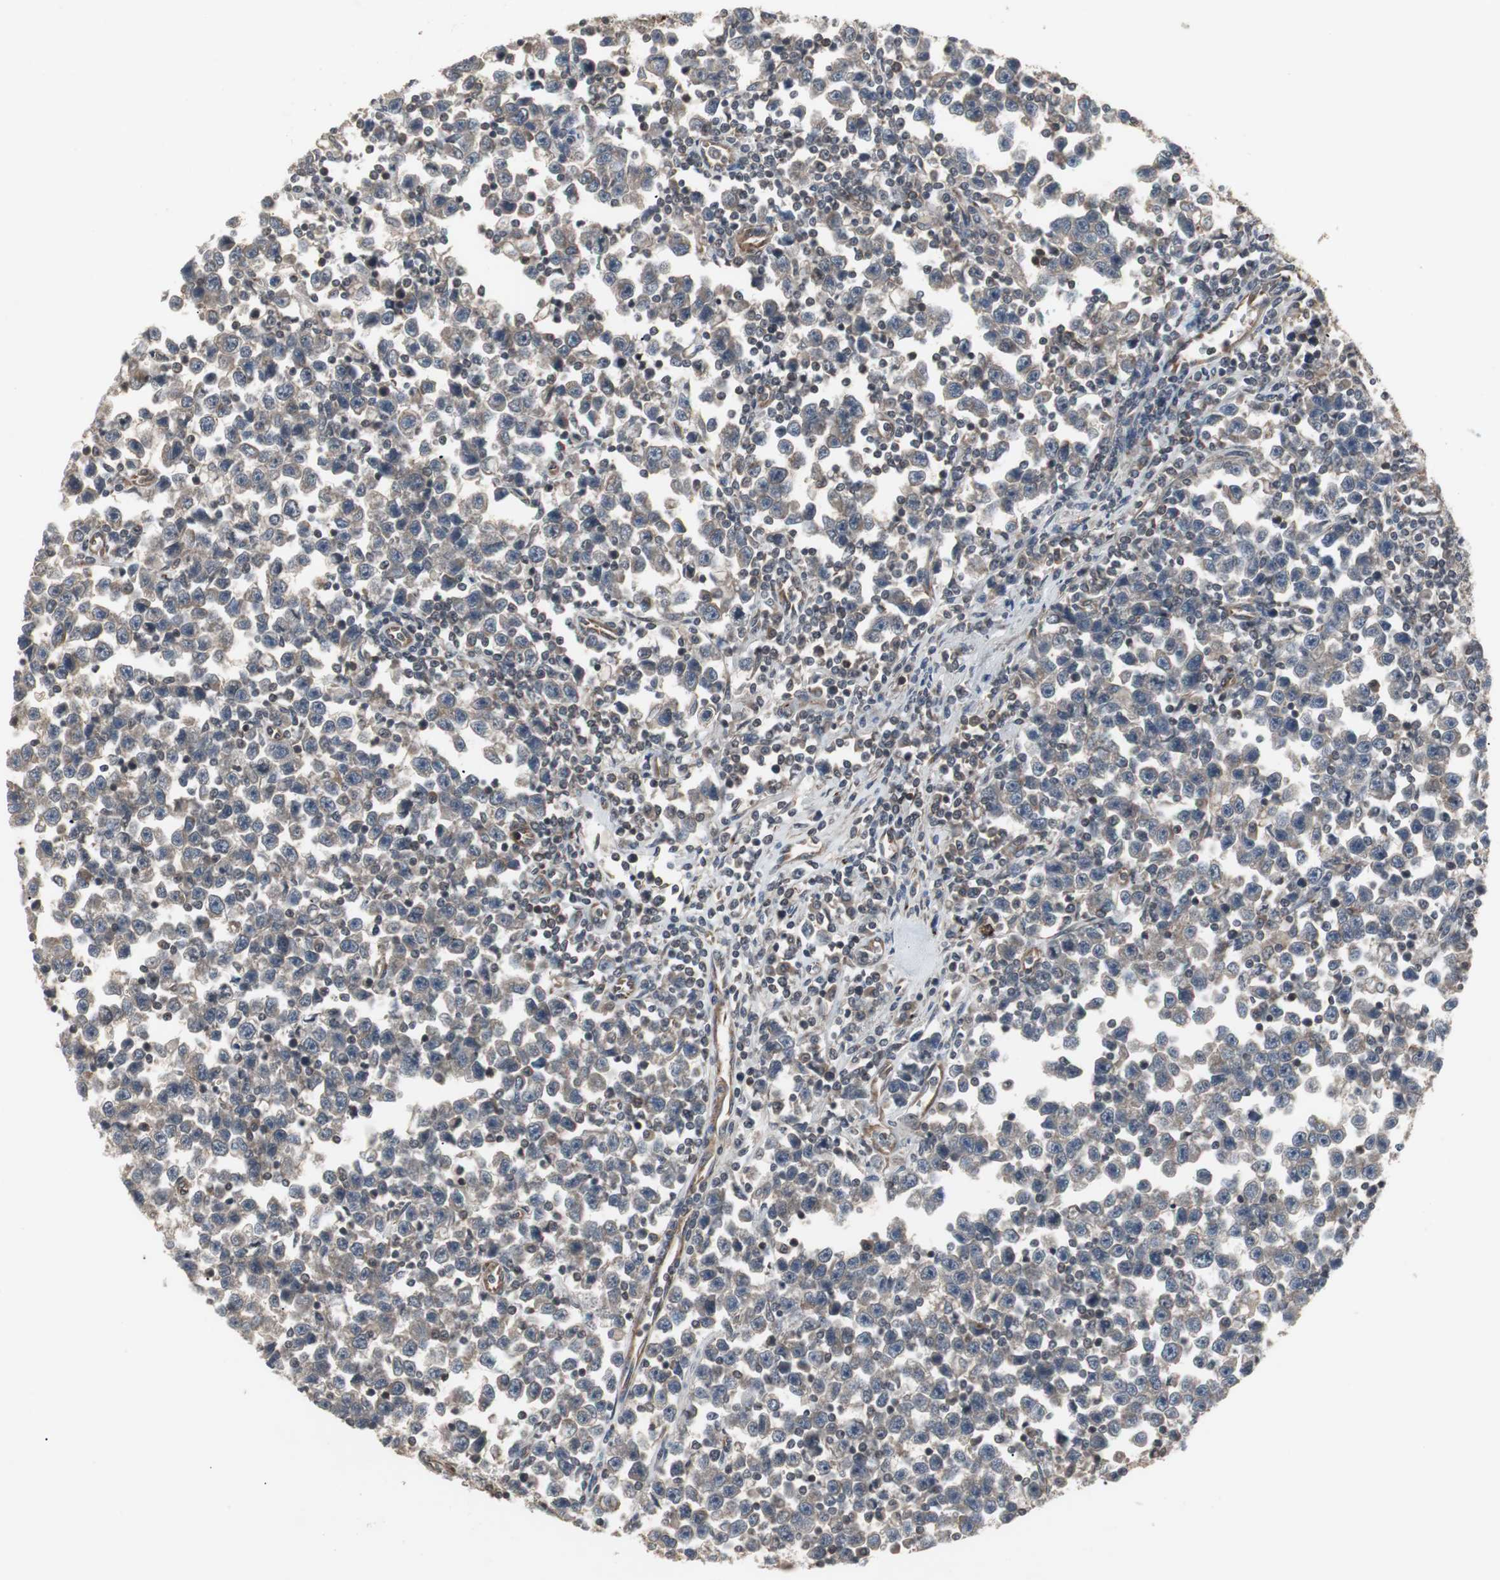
{"staining": {"intensity": "weak", "quantity": ">75%", "location": "cytoplasmic/membranous"}, "tissue": "testis cancer", "cell_type": "Tumor cells", "image_type": "cancer", "snomed": [{"axis": "morphology", "description": "Seminoma, NOS"}, {"axis": "topography", "description": "Testis"}], "caption": "This histopathology image exhibits immunohistochemistry staining of testis seminoma, with low weak cytoplasmic/membranous staining in about >75% of tumor cells.", "gene": "ATP2B2", "patient": {"sex": "male", "age": 43}}